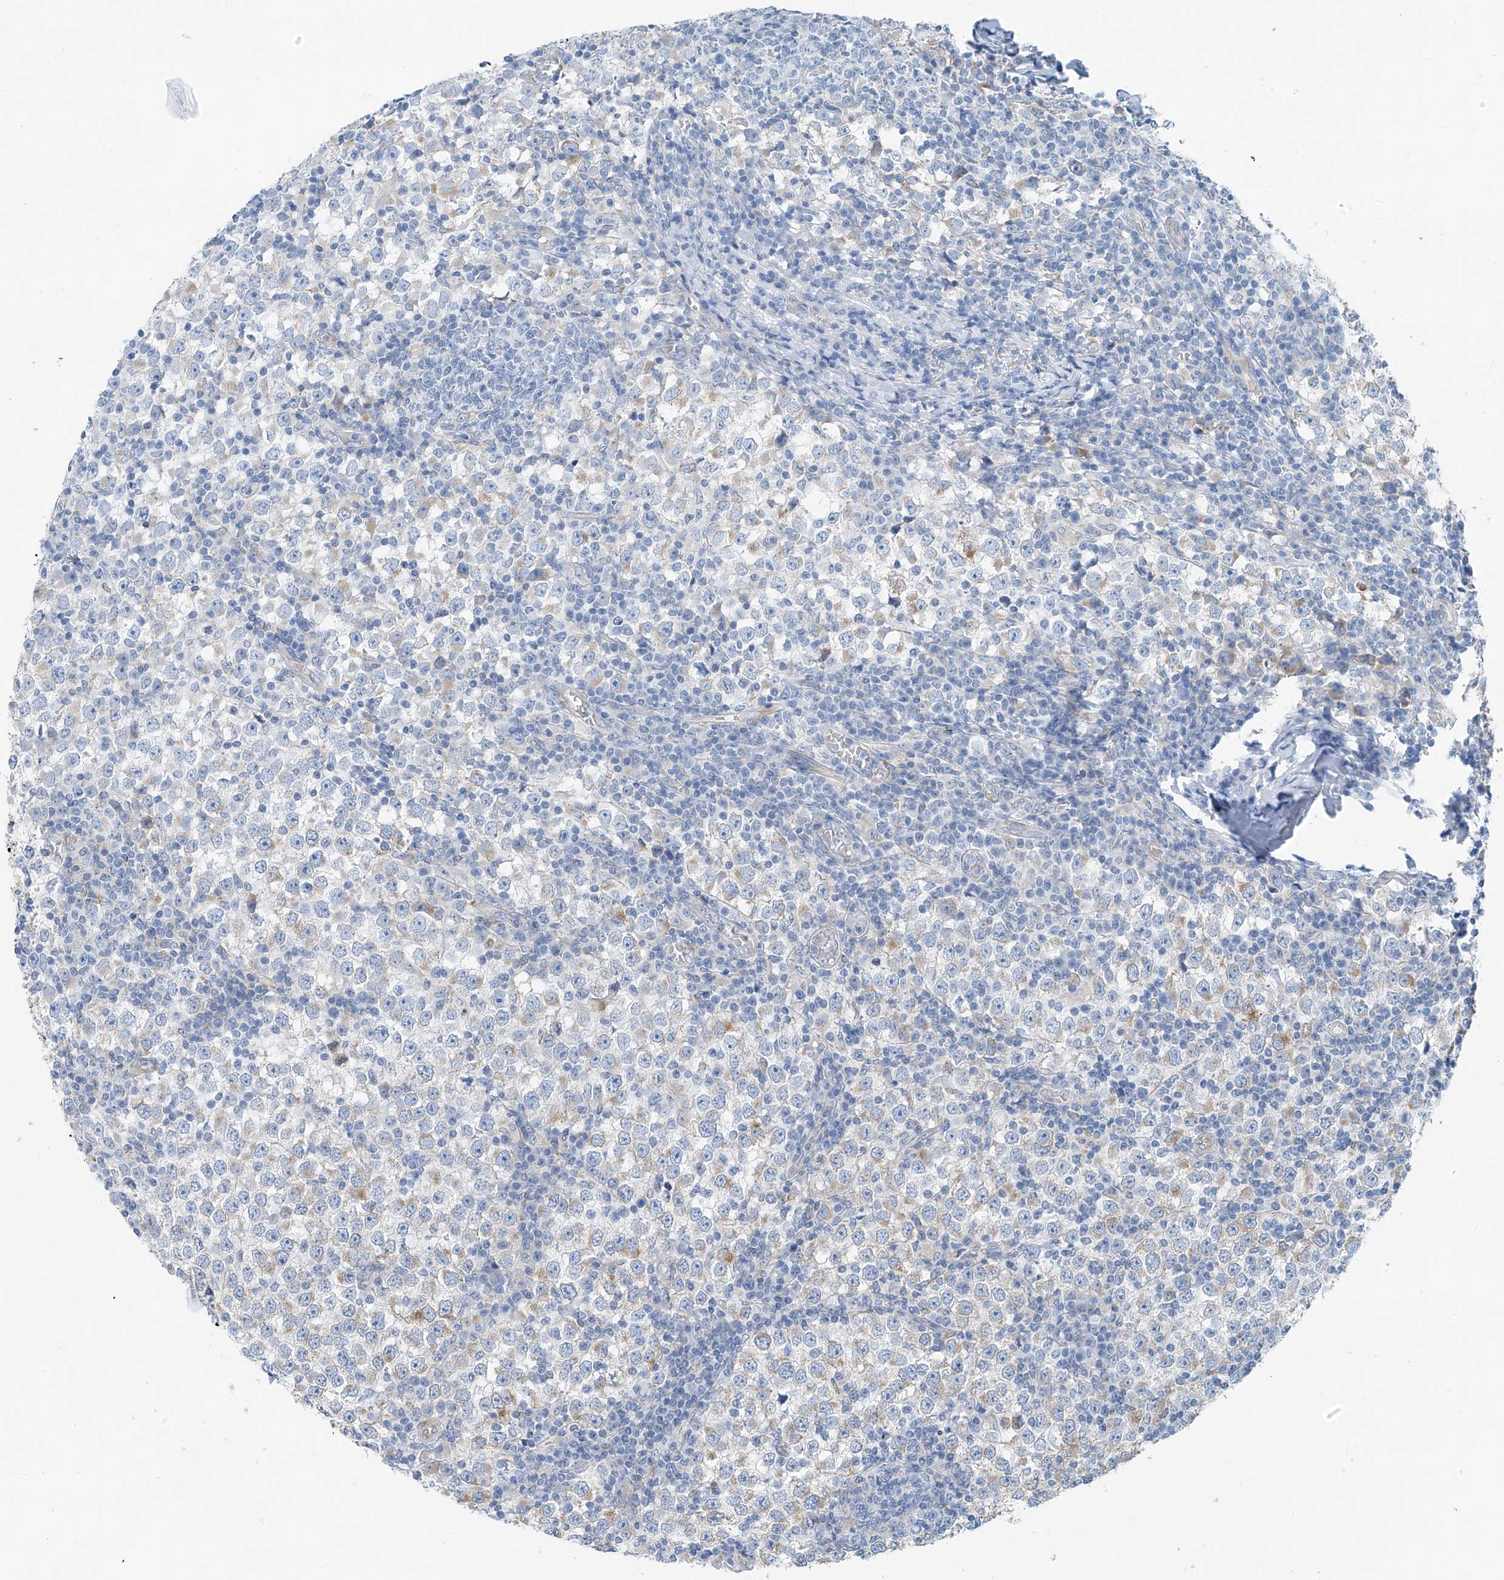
{"staining": {"intensity": "moderate", "quantity": "<25%", "location": "cytoplasmic/membranous"}, "tissue": "testis cancer", "cell_type": "Tumor cells", "image_type": "cancer", "snomed": [{"axis": "morphology", "description": "Seminoma, NOS"}, {"axis": "topography", "description": "Testis"}], "caption": "Testis cancer (seminoma) stained with DAB immunohistochemistry (IHC) exhibits low levels of moderate cytoplasmic/membranous expression in approximately <25% of tumor cells. (Stains: DAB (3,3'-diaminobenzidine) in brown, nuclei in blue, Microscopy: brightfield microscopy at high magnification).", "gene": "RCN2", "patient": {"sex": "male", "age": 65}}